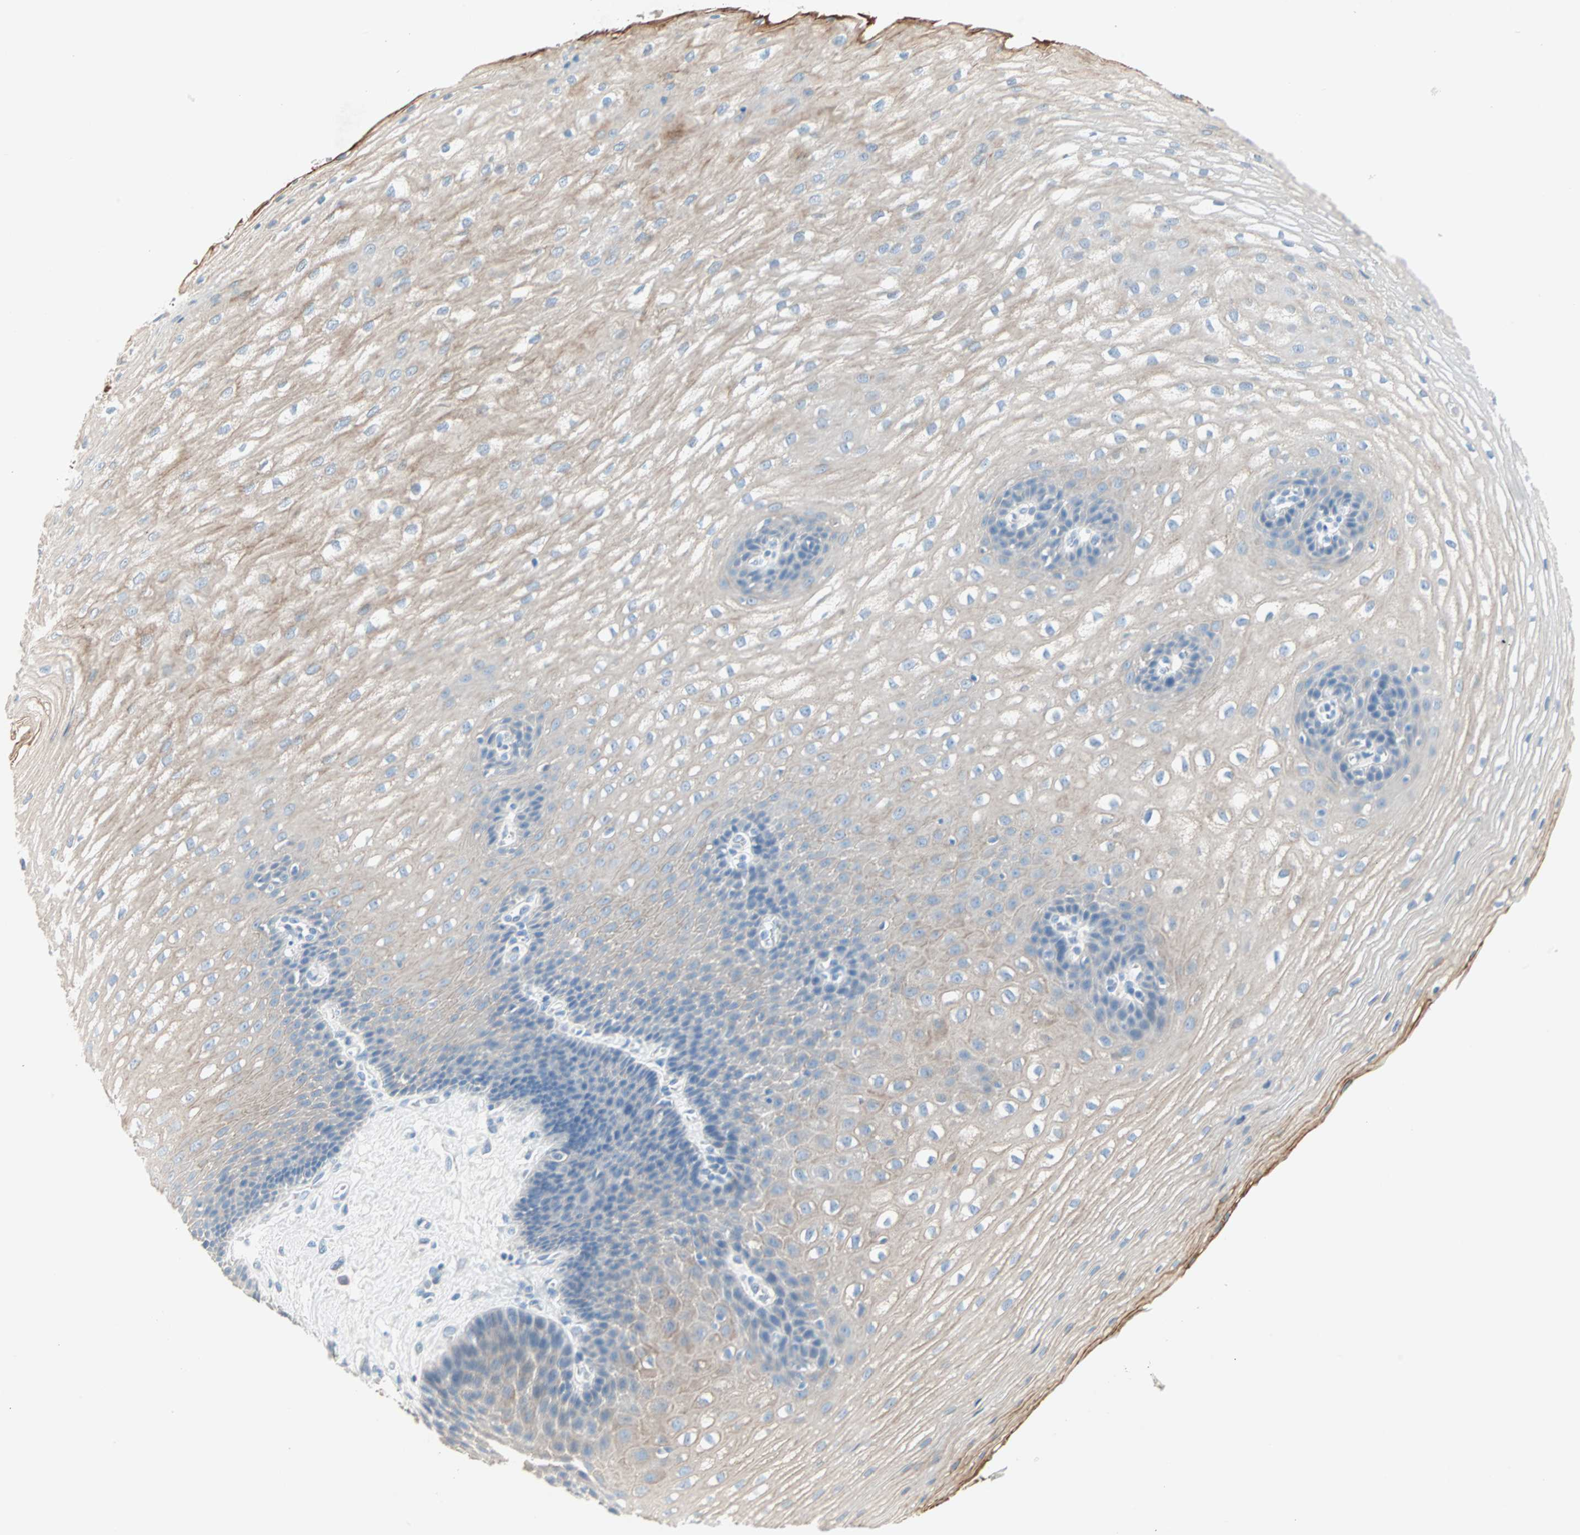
{"staining": {"intensity": "moderate", "quantity": ">75%", "location": "cytoplasmic/membranous"}, "tissue": "esophagus", "cell_type": "Squamous epithelial cells", "image_type": "normal", "snomed": [{"axis": "morphology", "description": "Normal tissue, NOS"}, {"axis": "topography", "description": "Esophagus"}], "caption": "Moderate cytoplasmic/membranous positivity for a protein is appreciated in approximately >75% of squamous epithelial cells of benign esophagus using immunohistochemistry (IHC).", "gene": "SULT1C2", "patient": {"sex": "male", "age": 48}}